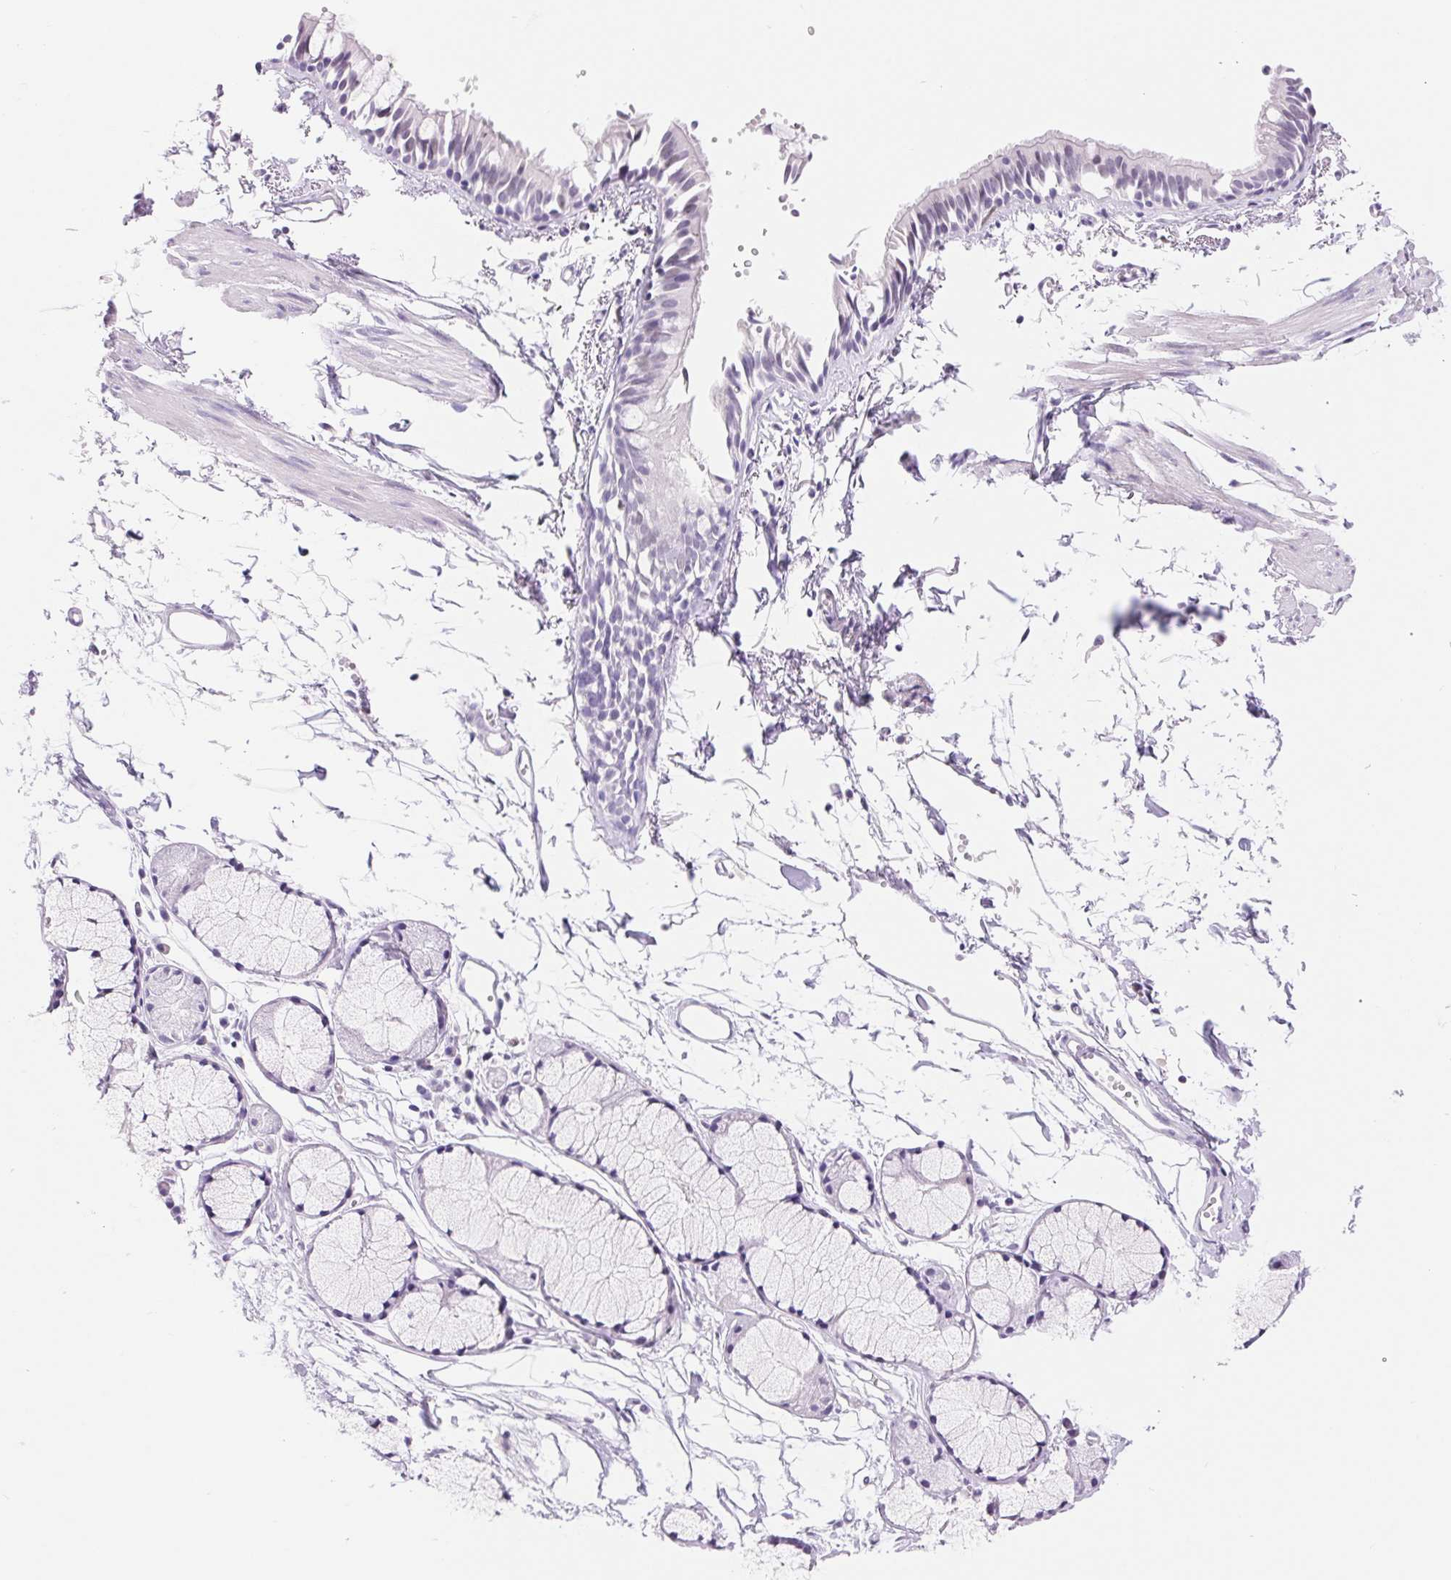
{"staining": {"intensity": "negative", "quantity": "none", "location": "none"}, "tissue": "bronchus", "cell_type": "Respiratory epithelial cells", "image_type": "normal", "snomed": [{"axis": "morphology", "description": "Normal tissue, NOS"}, {"axis": "topography", "description": "Bronchus"}], "caption": "DAB (3,3'-diaminobenzidine) immunohistochemical staining of benign bronchus shows no significant expression in respiratory epithelial cells. The staining was performed using DAB to visualize the protein expression in brown, while the nuclei were stained in blue with hematoxylin (Magnification: 20x).", "gene": "ASGR2", "patient": {"sex": "female", "age": 59}}